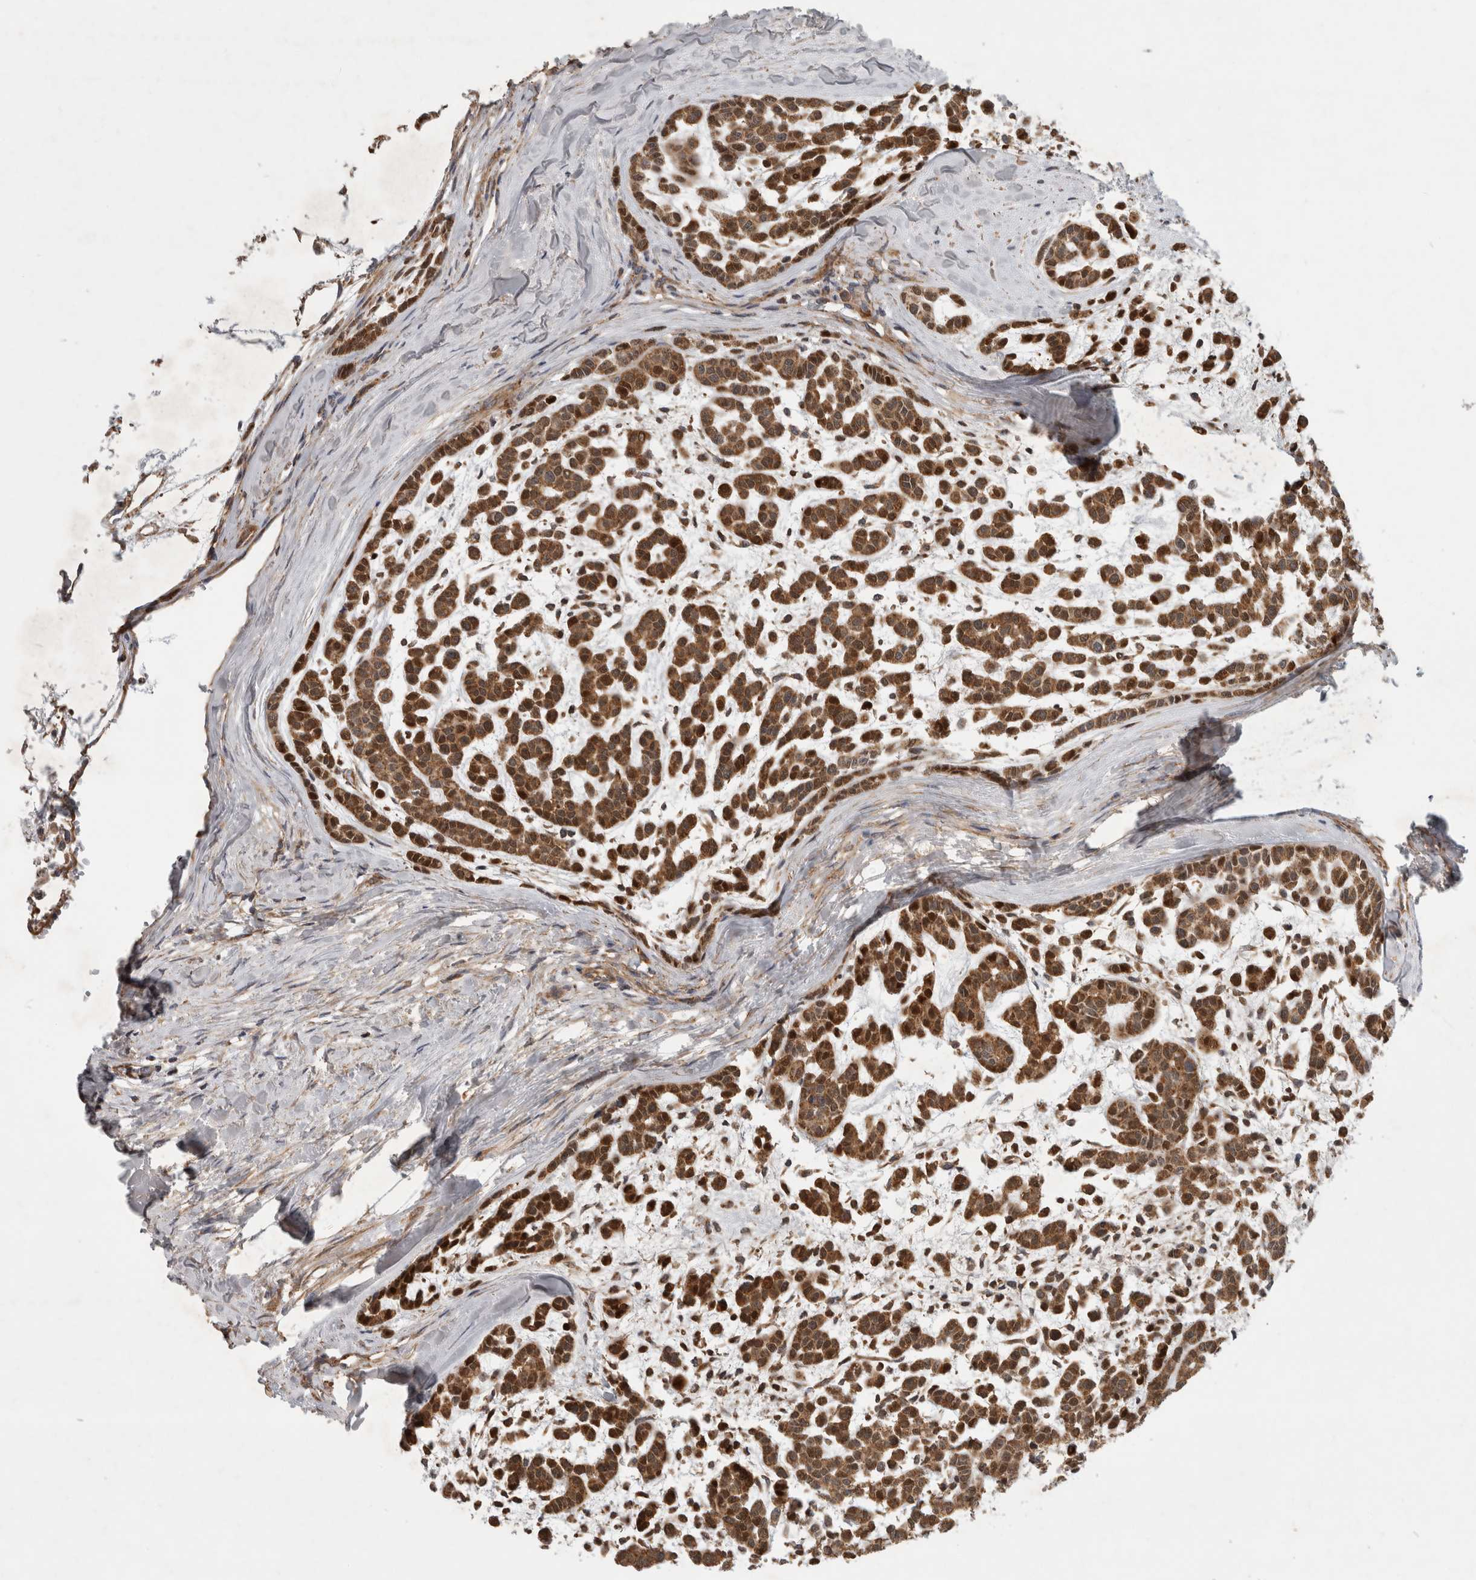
{"staining": {"intensity": "moderate", "quantity": ">75%", "location": "cytoplasmic/membranous,nuclear"}, "tissue": "head and neck cancer", "cell_type": "Tumor cells", "image_type": "cancer", "snomed": [{"axis": "morphology", "description": "Adenocarcinoma, NOS"}, {"axis": "morphology", "description": "Adenoma, NOS"}, {"axis": "topography", "description": "Head-Neck"}], "caption": "Brown immunohistochemical staining in human head and neck cancer (adenoma) demonstrates moderate cytoplasmic/membranous and nuclear expression in about >75% of tumor cells. Immunohistochemistry stains the protein in brown and the nuclei are stained blue.", "gene": "SFXN2", "patient": {"sex": "female", "age": 55}}